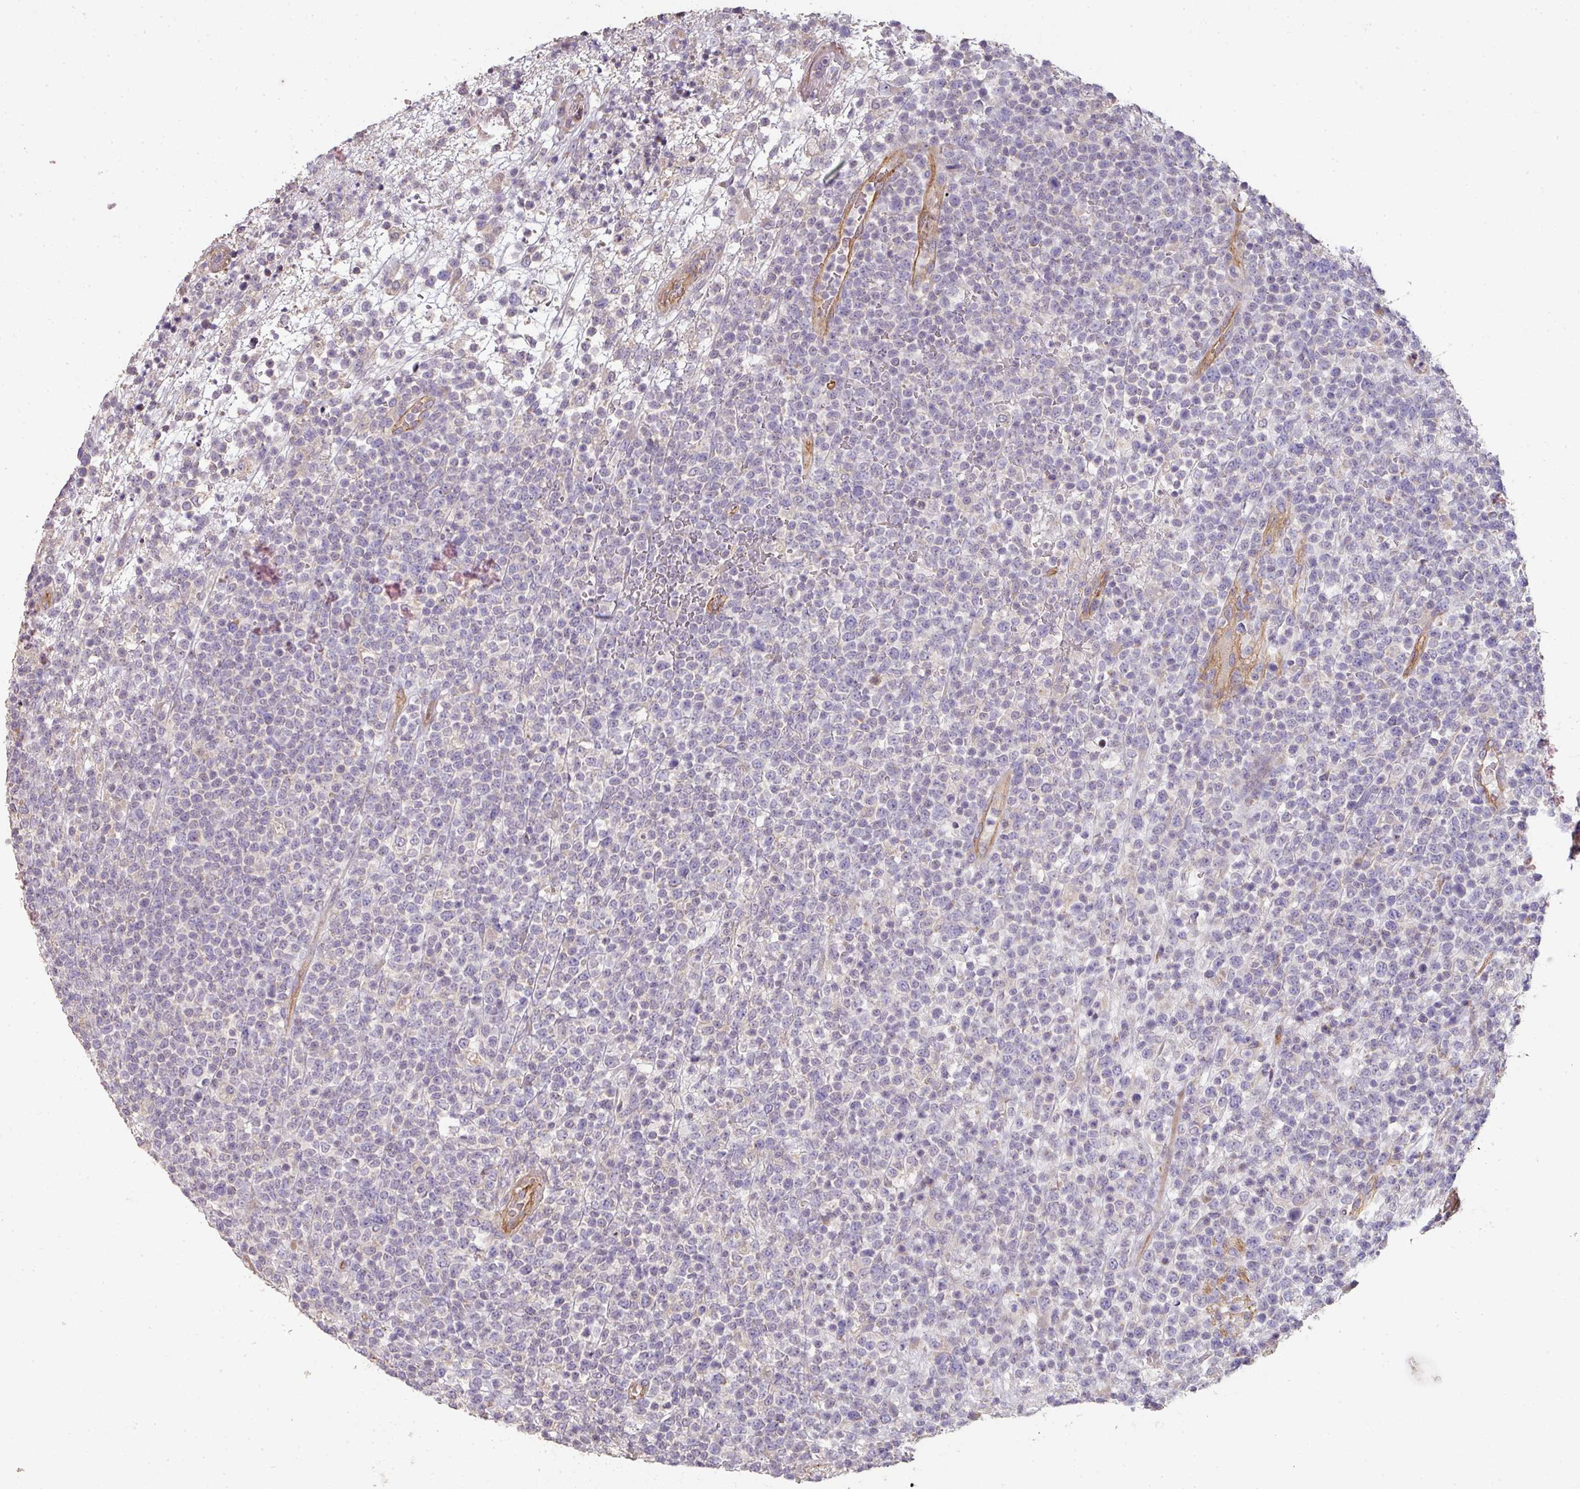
{"staining": {"intensity": "negative", "quantity": "none", "location": "none"}, "tissue": "lymphoma", "cell_type": "Tumor cells", "image_type": "cancer", "snomed": [{"axis": "morphology", "description": "Malignant lymphoma, non-Hodgkin's type, High grade"}, {"axis": "topography", "description": "Colon"}], "caption": "Tumor cells are negative for brown protein staining in high-grade malignant lymphoma, non-Hodgkin's type.", "gene": "PCDH1", "patient": {"sex": "female", "age": 53}}